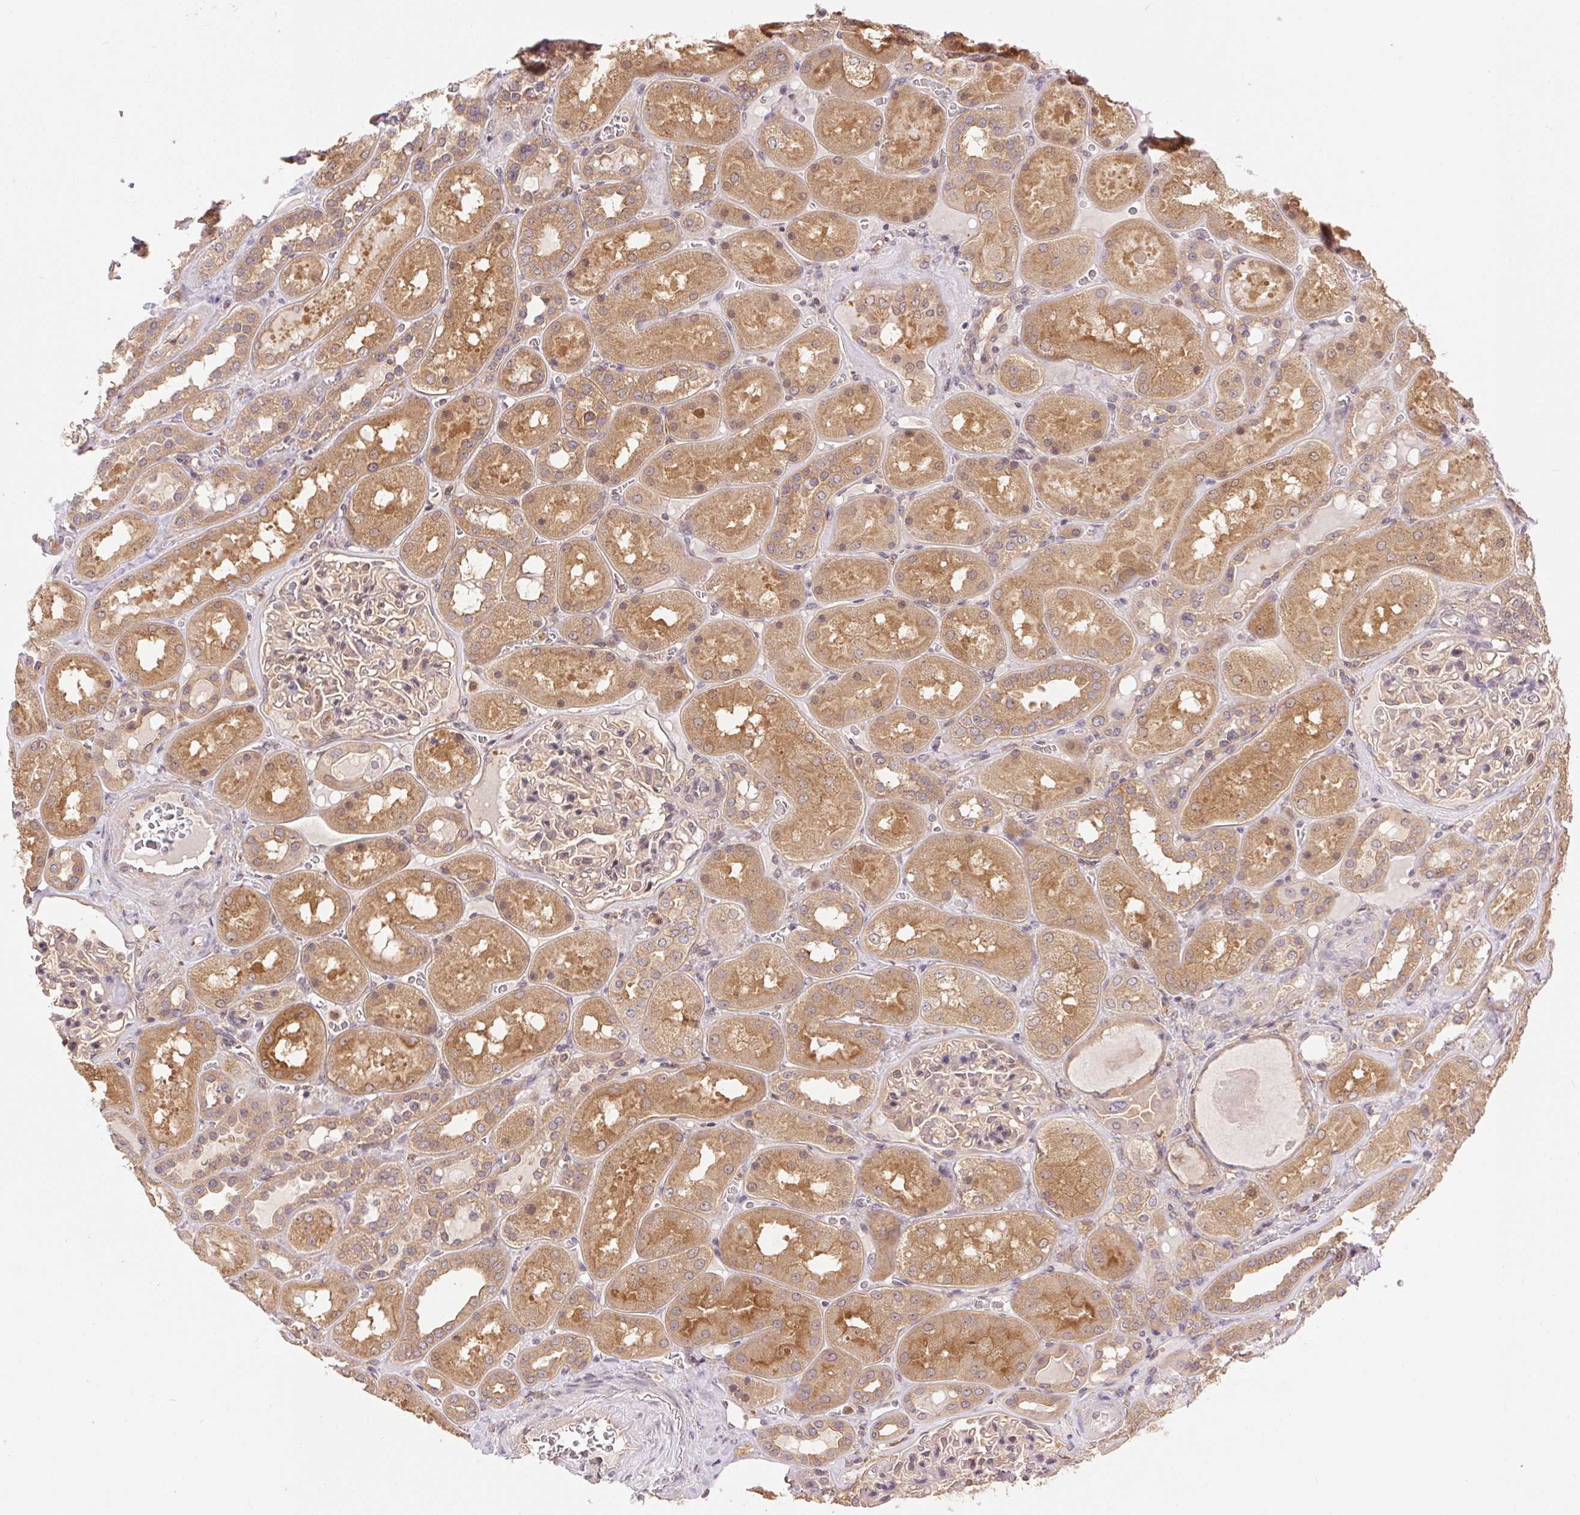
{"staining": {"intensity": "weak", "quantity": "25%-75%", "location": "cytoplasmic/membranous"}, "tissue": "kidney", "cell_type": "Cells in glomeruli", "image_type": "normal", "snomed": [{"axis": "morphology", "description": "Normal tissue, NOS"}, {"axis": "topography", "description": "Kidney"}], "caption": "DAB (3,3'-diaminobenzidine) immunohistochemical staining of benign human kidney demonstrates weak cytoplasmic/membranous protein positivity in about 25%-75% of cells in glomeruli. Using DAB (brown) and hematoxylin (blue) stains, captured at high magnification using brightfield microscopy.", "gene": "GDI1", "patient": {"sex": "male", "age": 73}}